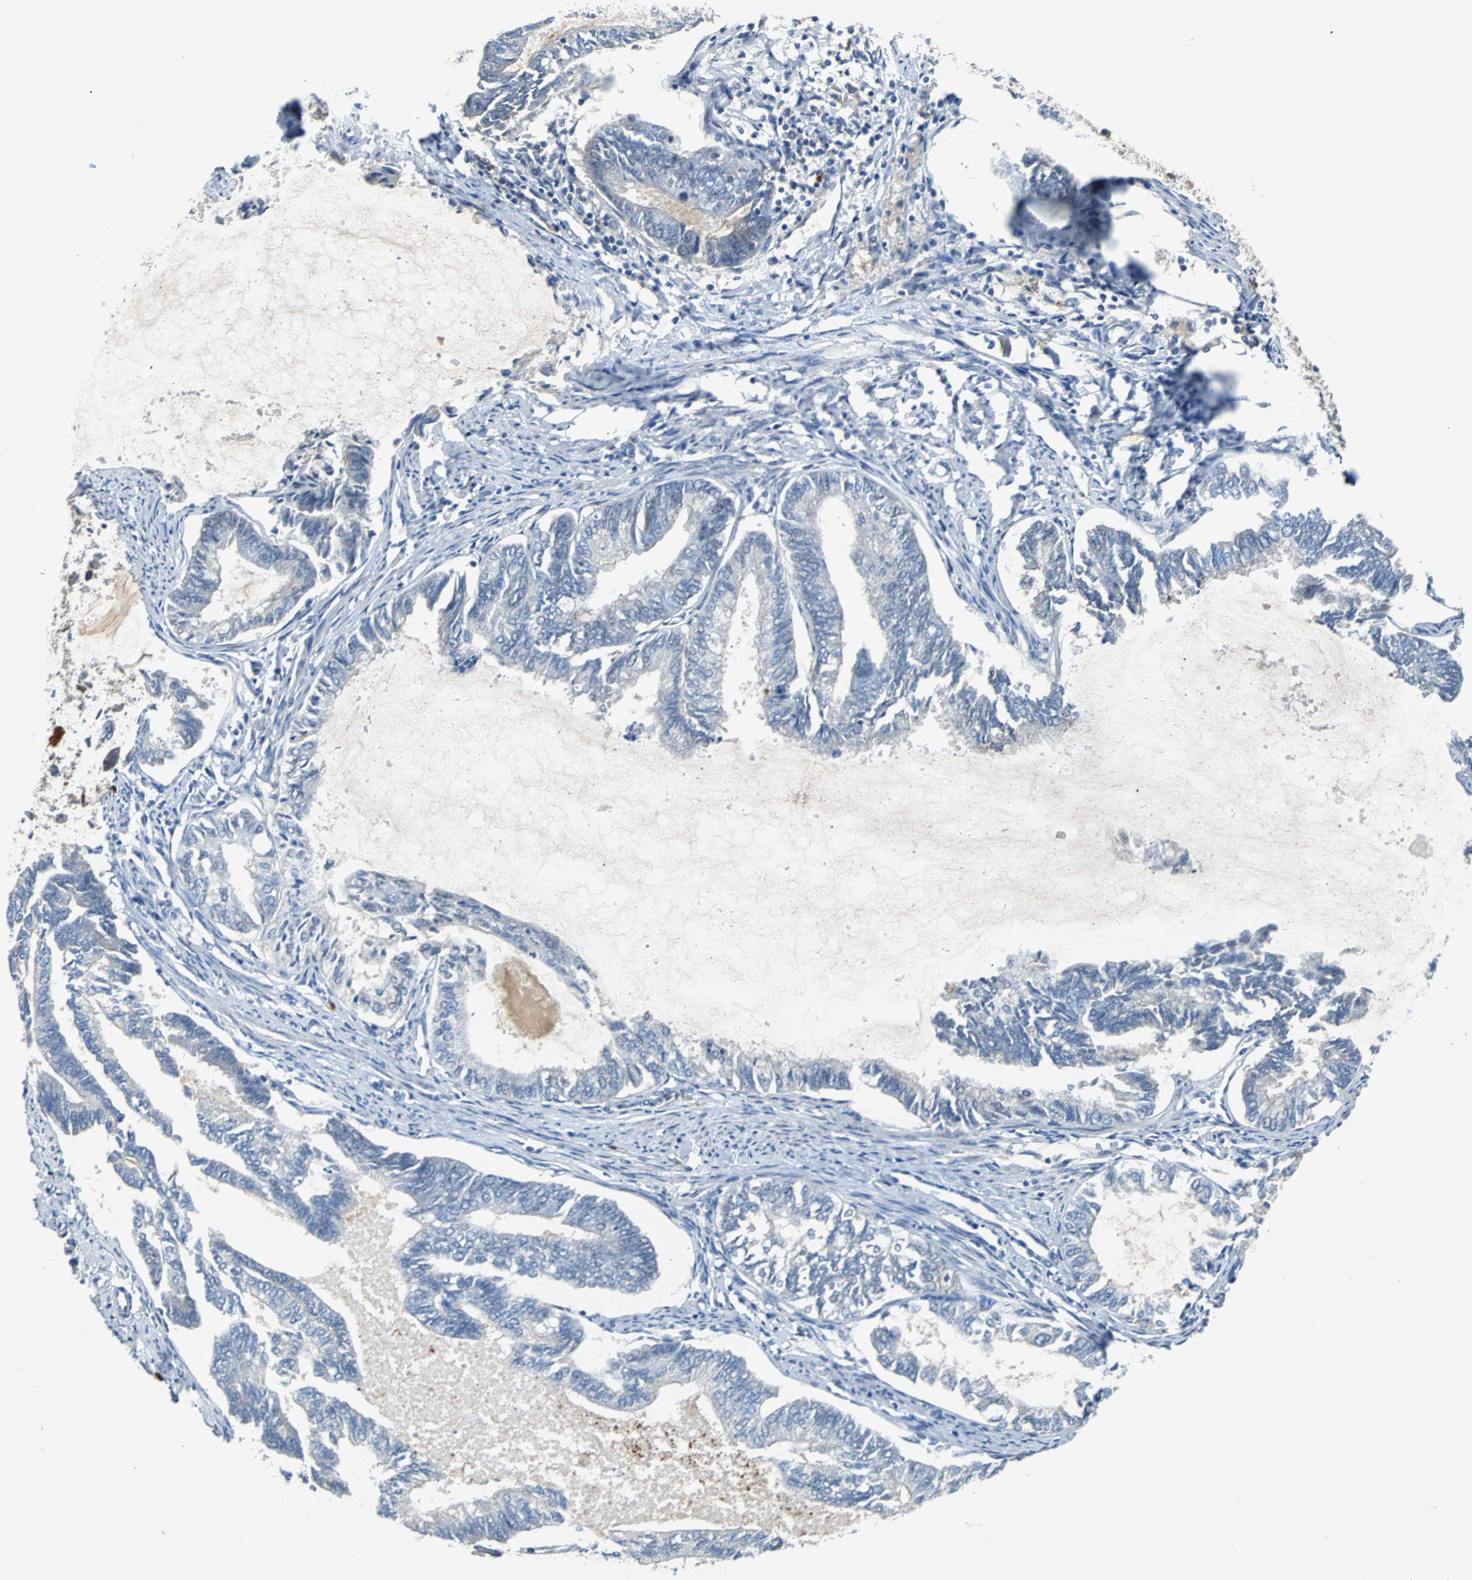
{"staining": {"intensity": "negative", "quantity": "none", "location": "none"}, "tissue": "endometrial cancer", "cell_type": "Tumor cells", "image_type": "cancer", "snomed": [{"axis": "morphology", "description": "Adenocarcinoma, NOS"}, {"axis": "topography", "description": "Endometrium"}], "caption": "Histopathology image shows no significant protein staining in tumor cells of adenocarcinoma (endometrial). Nuclei are stained in blue.", "gene": "FHL2", "patient": {"sex": "female", "age": 86}}